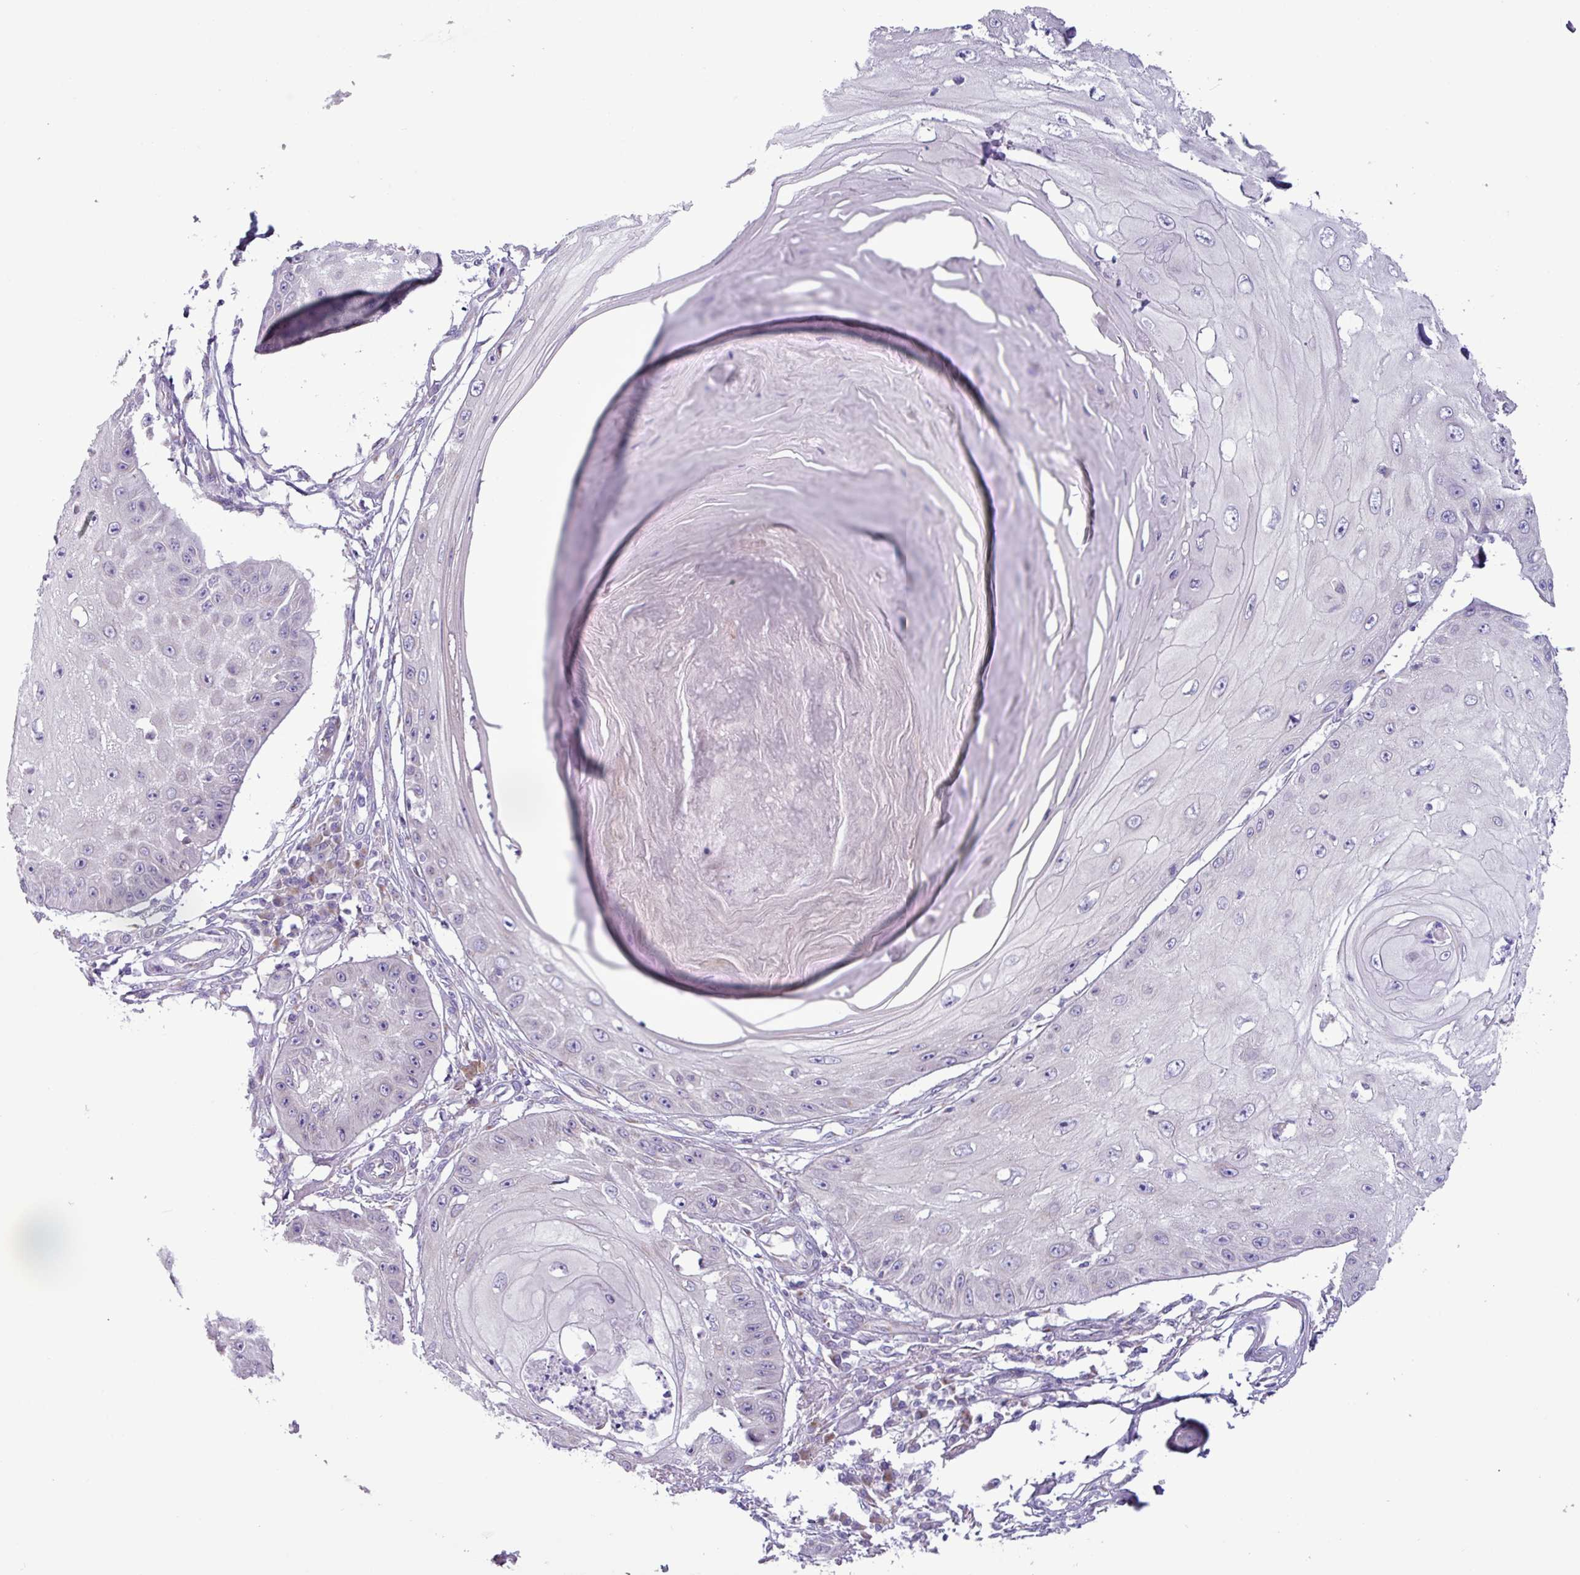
{"staining": {"intensity": "negative", "quantity": "none", "location": "none"}, "tissue": "skin cancer", "cell_type": "Tumor cells", "image_type": "cancer", "snomed": [{"axis": "morphology", "description": "Squamous cell carcinoma, NOS"}, {"axis": "topography", "description": "Skin"}], "caption": "High power microscopy micrograph of an immunohistochemistry histopathology image of skin cancer (squamous cell carcinoma), revealing no significant positivity in tumor cells. The staining was performed using DAB to visualize the protein expression in brown, while the nuclei were stained in blue with hematoxylin (Magnification: 20x).", "gene": "STIMATE", "patient": {"sex": "male", "age": 70}}